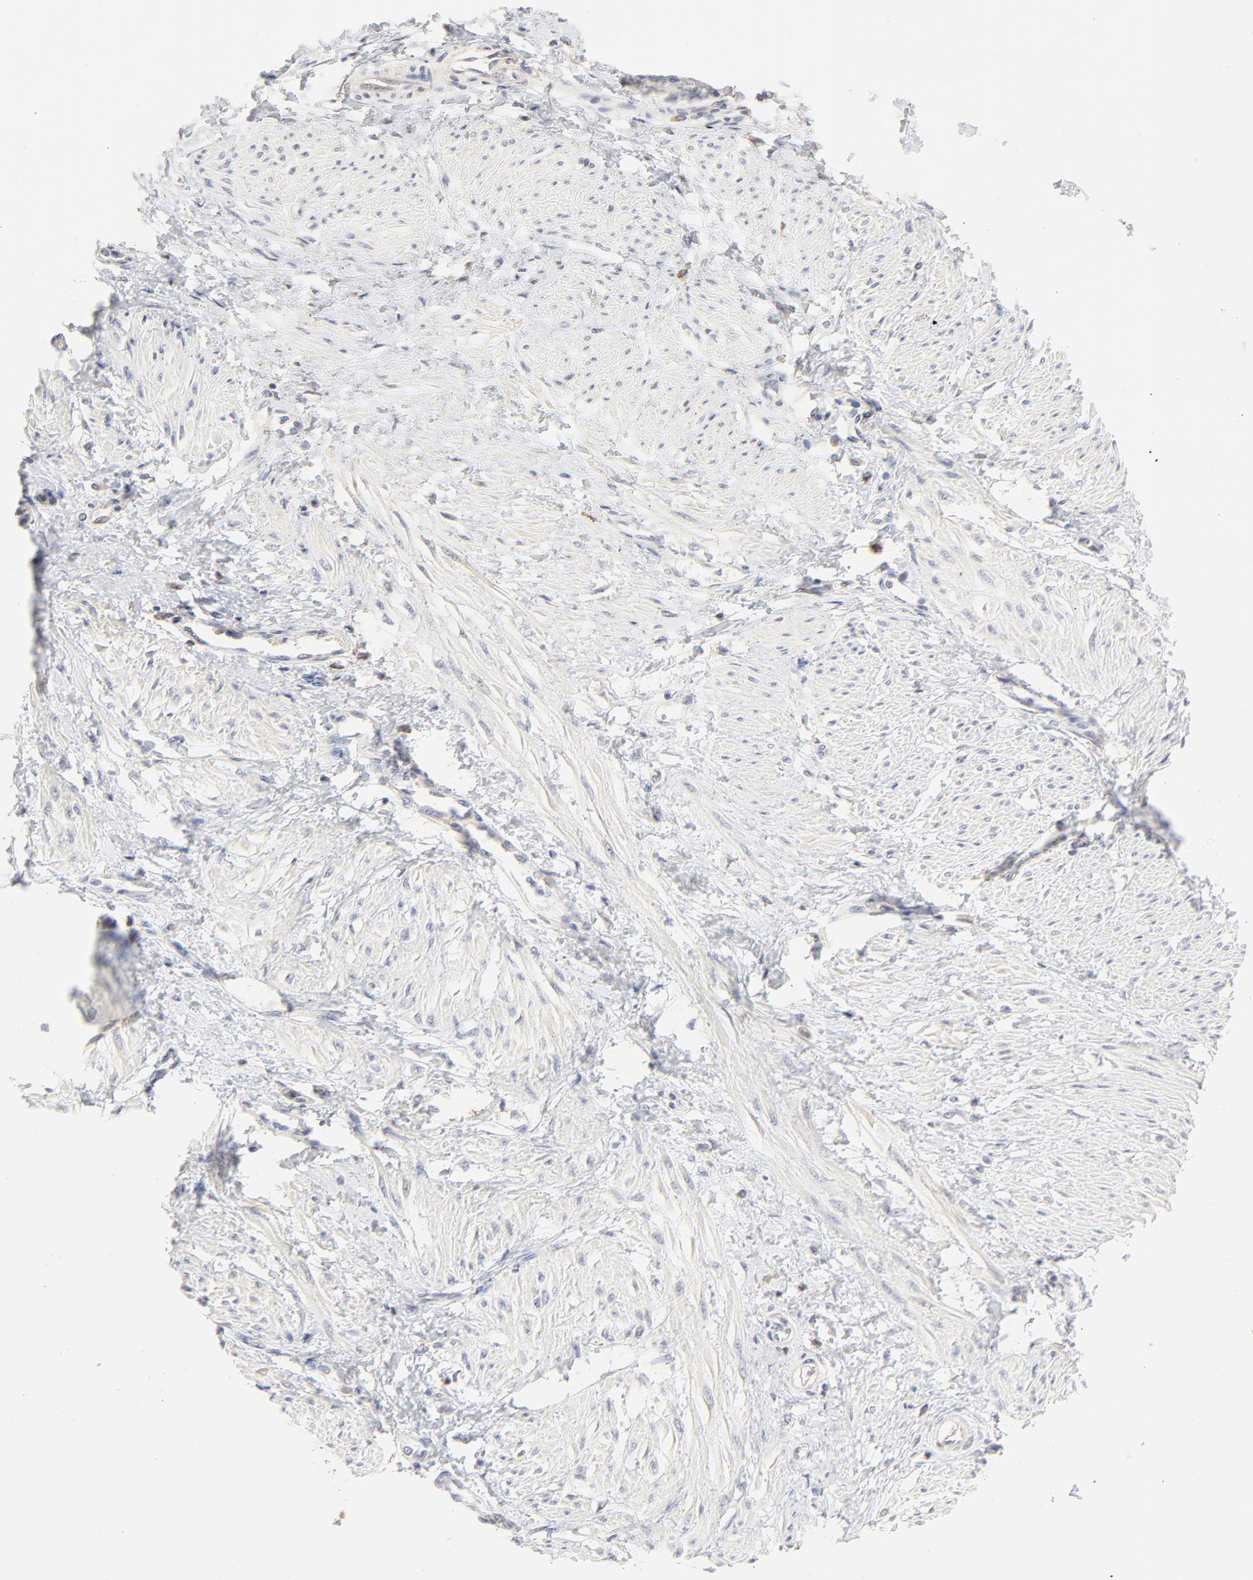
{"staining": {"intensity": "negative", "quantity": "none", "location": "none"}, "tissue": "smooth muscle", "cell_type": "Smooth muscle cells", "image_type": "normal", "snomed": [{"axis": "morphology", "description": "Normal tissue, NOS"}, {"axis": "topography", "description": "Smooth muscle"}, {"axis": "topography", "description": "Uterus"}], "caption": "The image shows no significant expression in smooth muscle cells of smooth muscle. Brightfield microscopy of IHC stained with DAB (brown) and hematoxylin (blue), captured at high magnification.", "gene": "CDK6", "patient": {"sex": "female", "age": 39}}